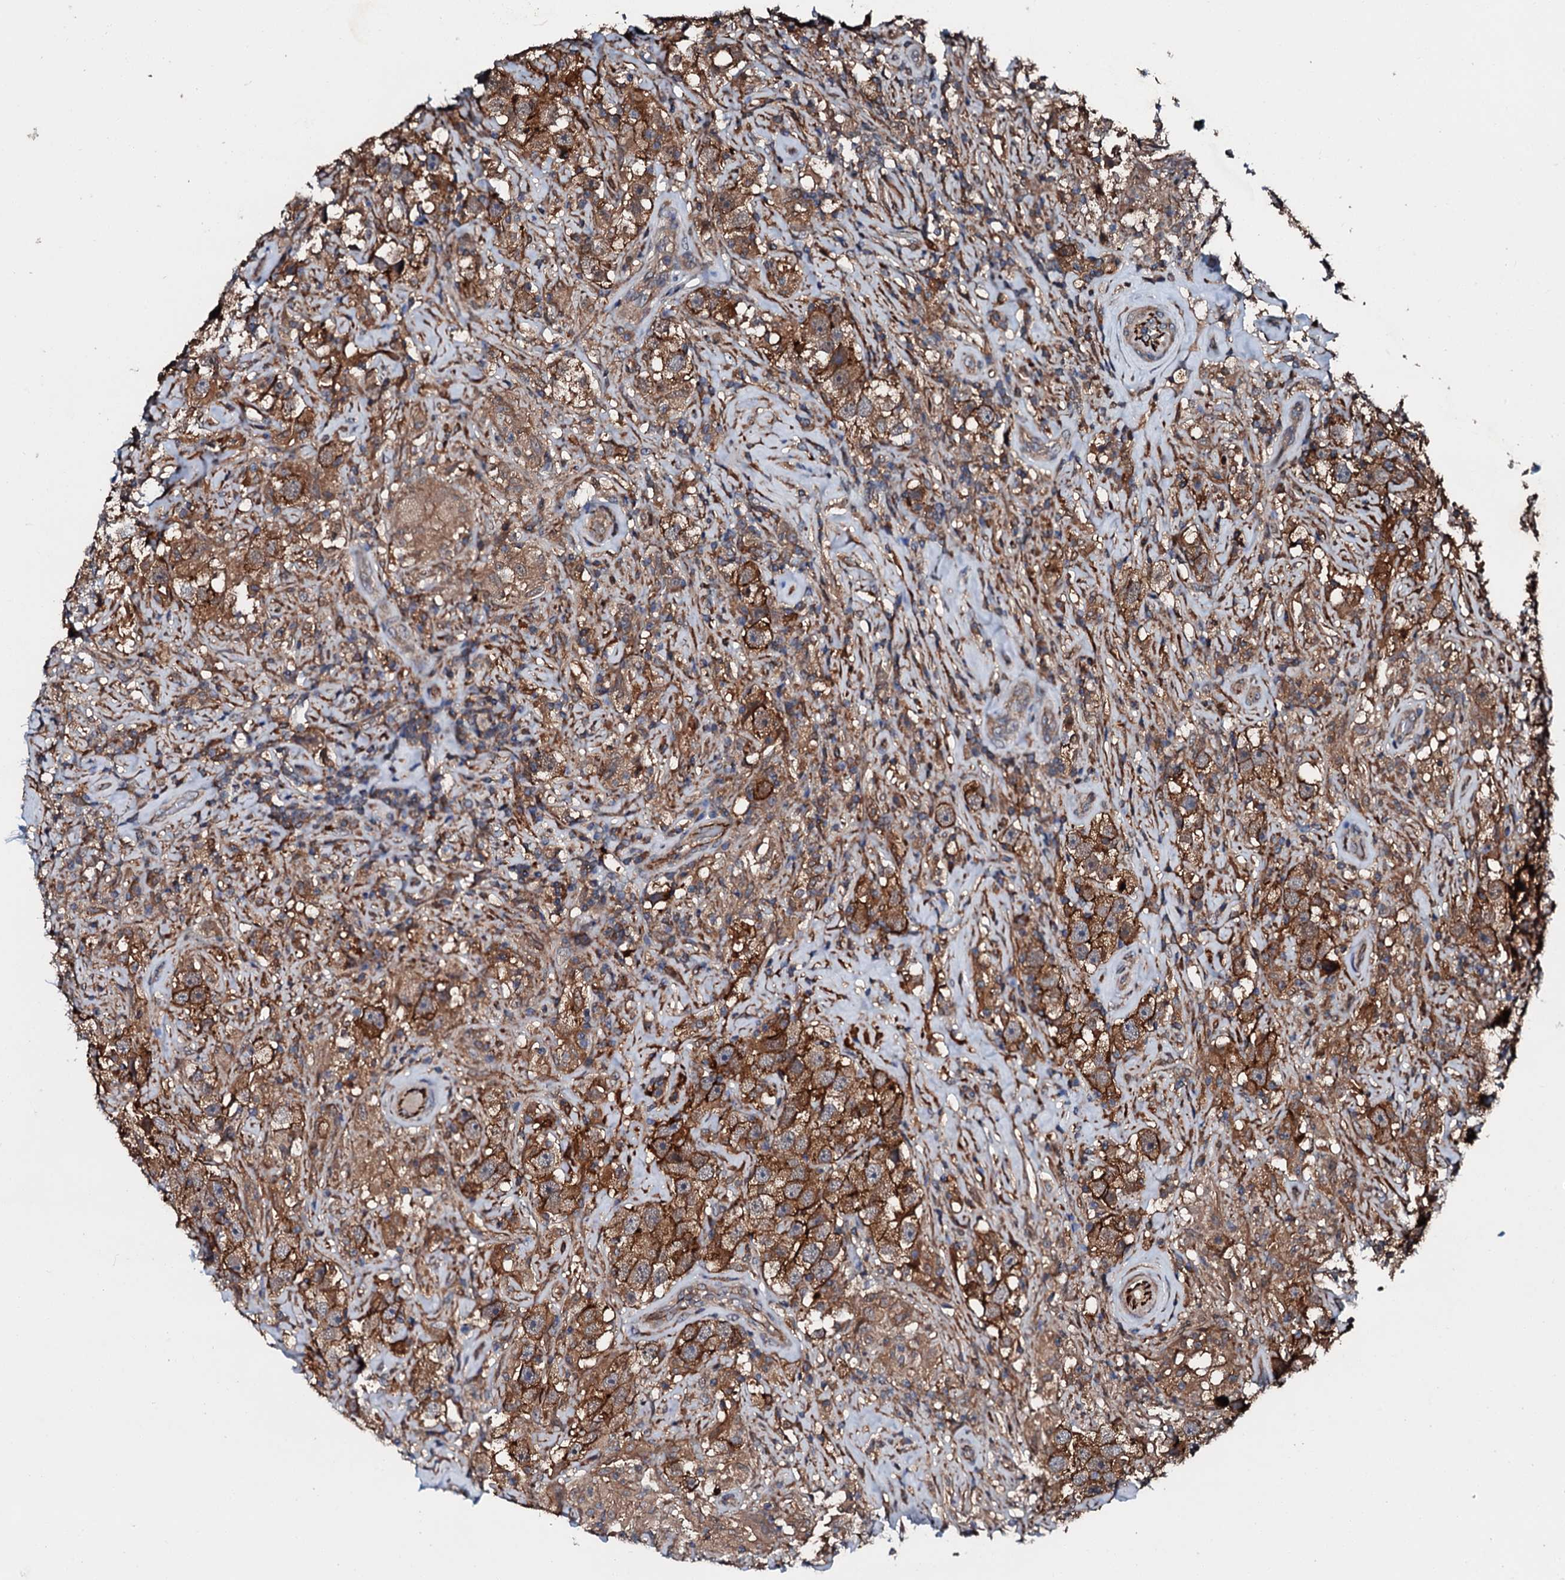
{"staining": {"intensity": "strong", "quantity": ">75%", "location": "cytoplasmic/membranous"}, "tissue": "testis cancer", "cell_type": "Tumor cells", "image_type": "cancer", "snomed": [{"axis": "morphology", "description": "Seminoma, NOS"}, {"axis": "topography", "description": "Testis"}], "caption": "Protein analysis of testis seminoma tissue displays strong cytoplasmic/membranous expression in approximately >75% of tumor cells.", "gene": "FGD4", "patient": {"sex": "male", "age": 49}}